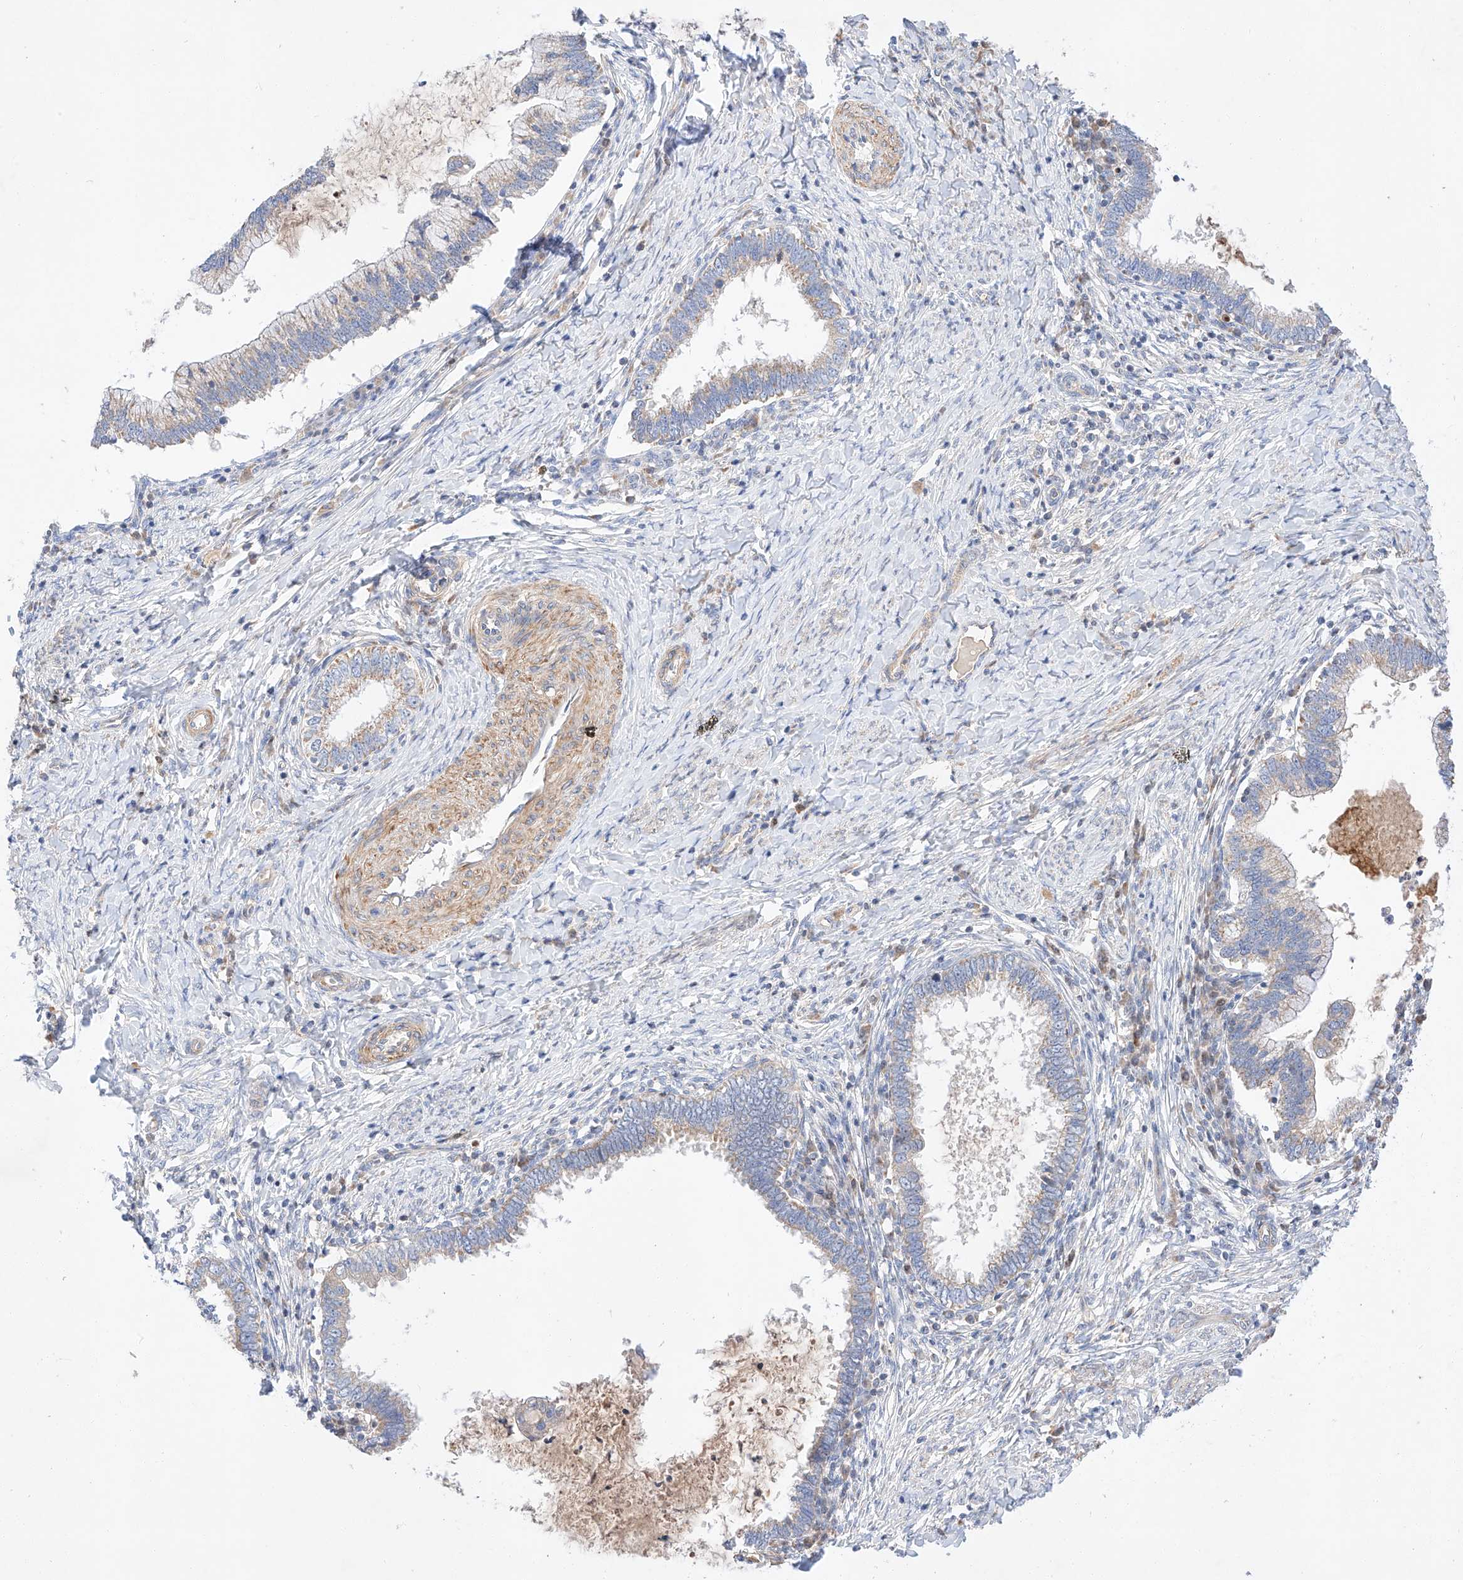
{"staining": {"intensity": "weak", "quantity": "25%-75%", "location": "cytoplasmic/membranous"}, "tissue": "cervical cancer", "cell_type": "Tumor cells", "image_type": "cancer", "snomed": [{"axis": "morphology", "description": "Adenocarcinoma, NOS"}, {"axis": "topography", "description": "Cervix"}], "caption": "High-power microscopy captured an IHC micrograph of adenocarcinoma (cervical), revealing weak cytoplasmic/membranous staining in approximately 25%-75% of tumor cells.", "gene": "C6orf118", "patient": {"sex": "female", "age": 36}}